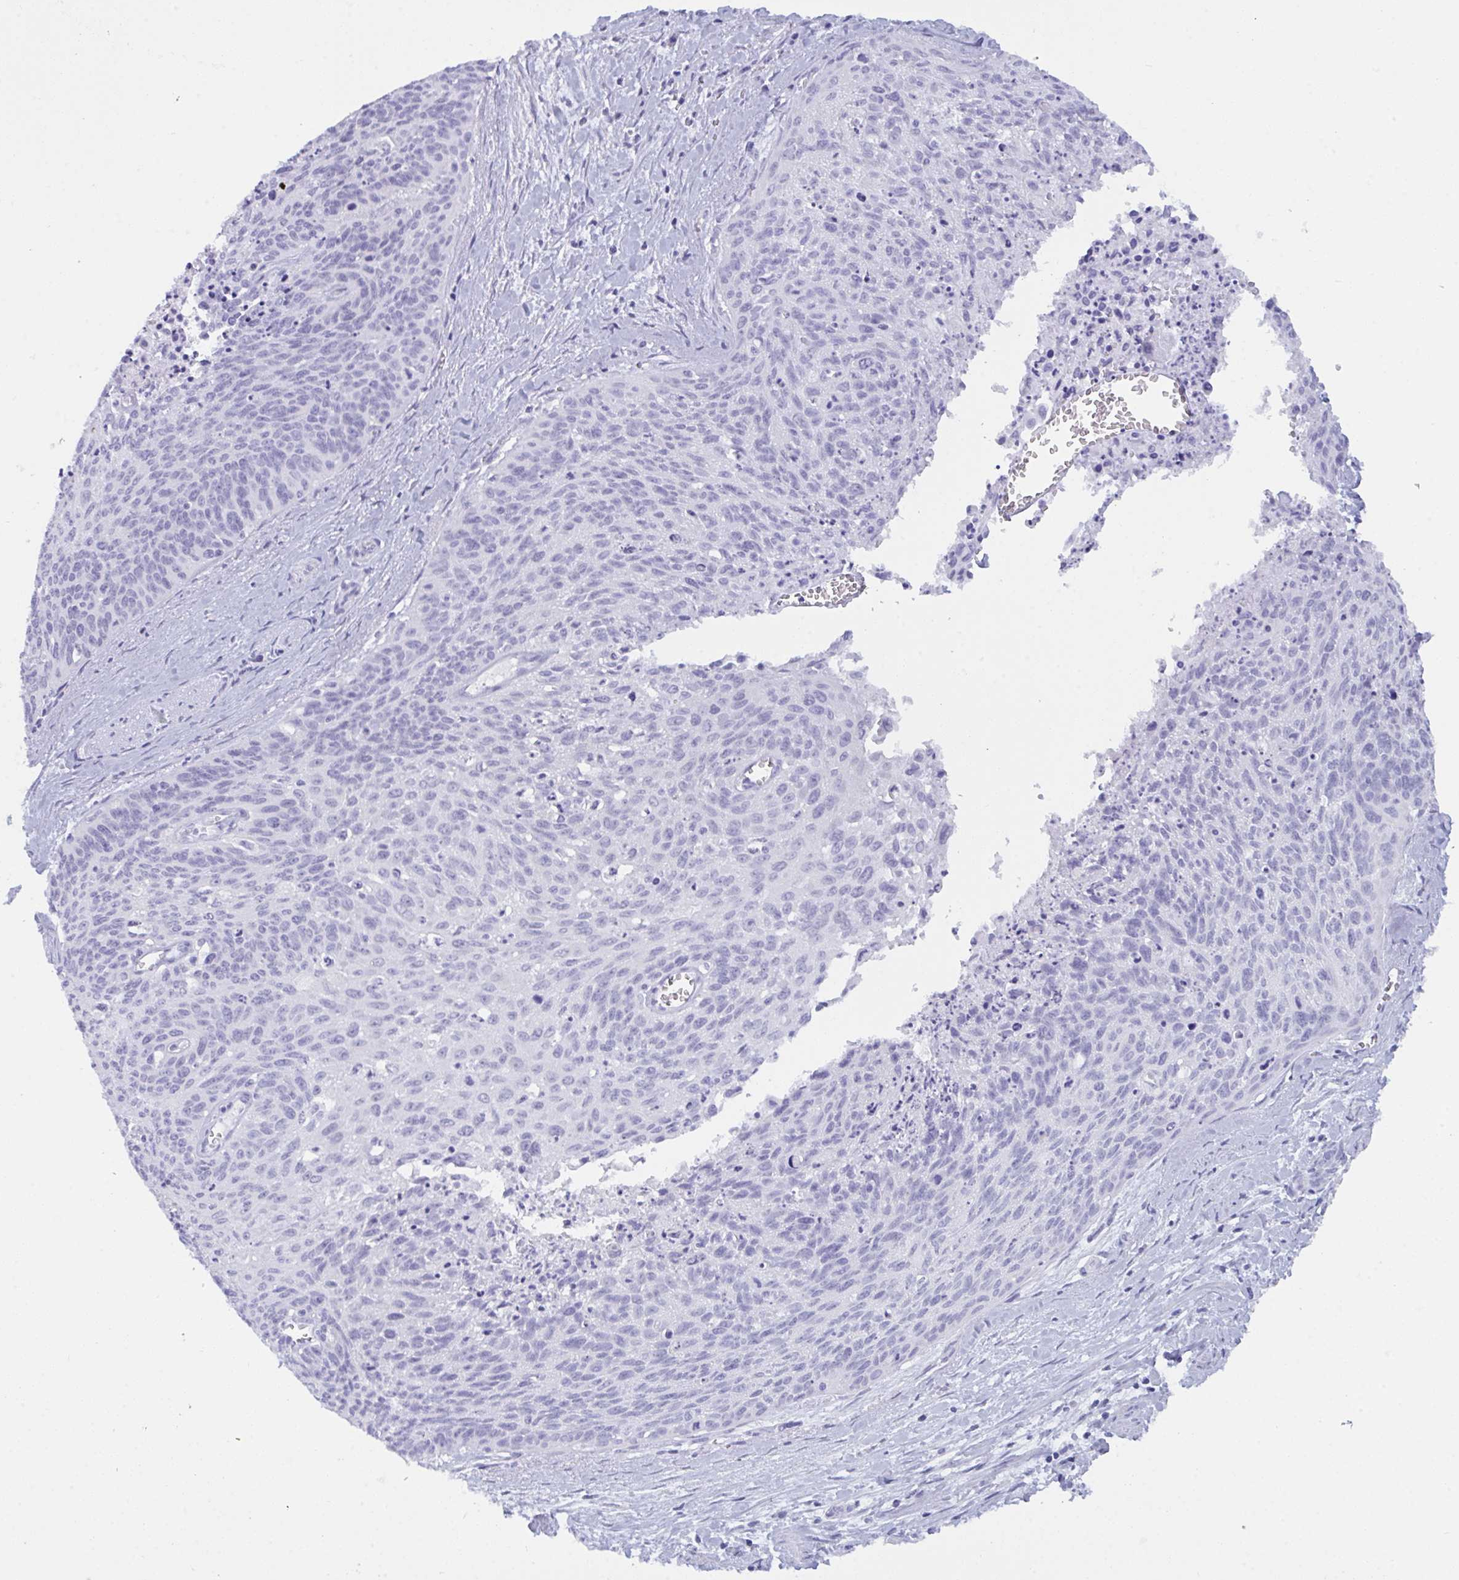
{"staining": {"intensity": "negative", "quantity": "none", "location": "none"}, "tissue": "cervical cancer", "cell_type": "Tumor cells", "image_type": "cancer", "snomed": [{"axis": "morphology", "description": "Squamous cell carcinoma, NOS"}, {"axis": "topography", "description": "Cervix"}], "caption": "Micrograph shows no significant protein staining in tumor cells of cervical cancer. (Brightfield microscopy of DAB (3,3'-diaminobenzidine) IHC at high magnification).", "gene": "PRDM9", "patient": {"sex": "female", "age": 55}}